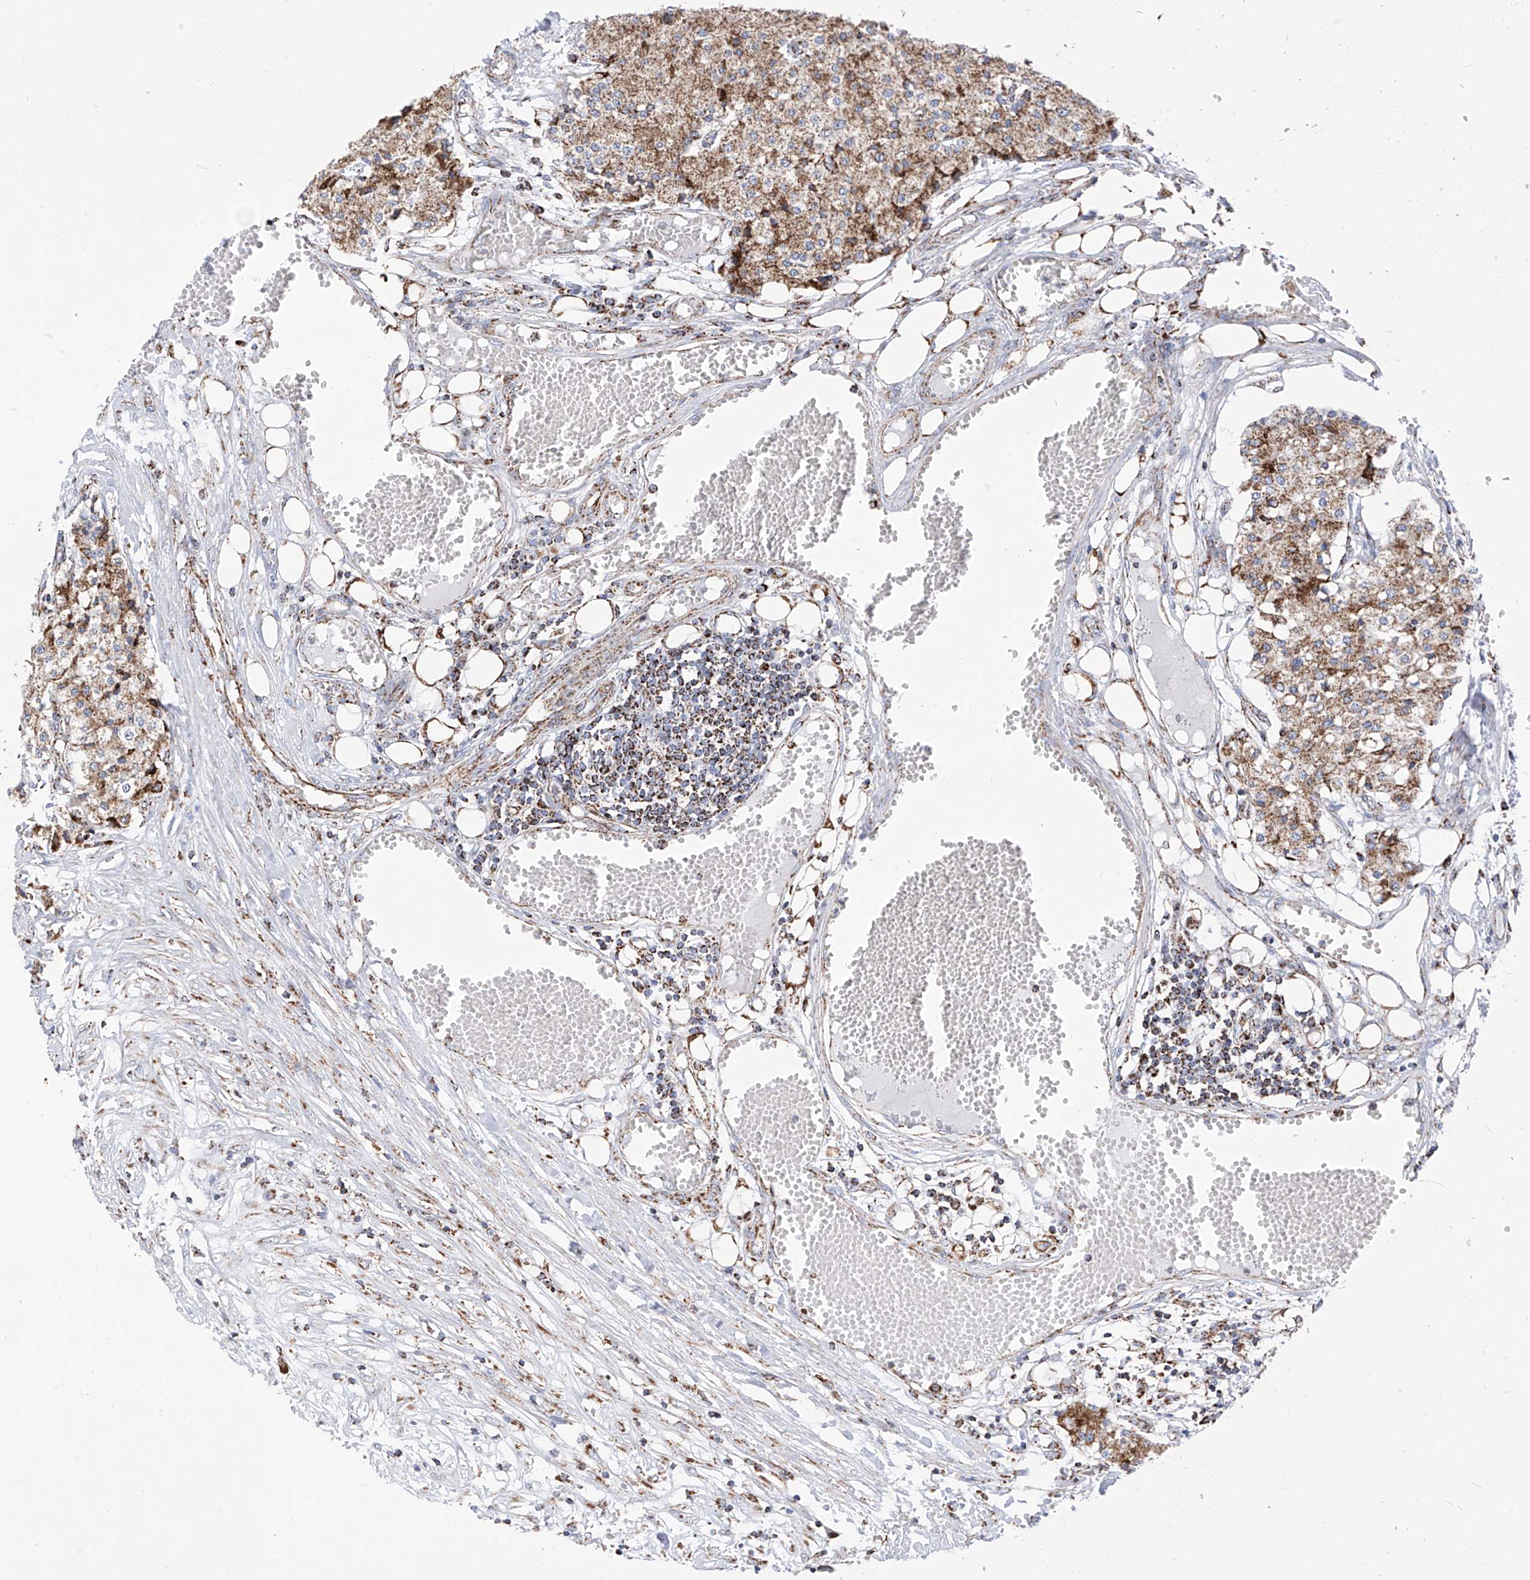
{"staining": {"intensity": "moderate", "quantity": ">75%", "location": "cytoplasmic/membranous"}, "tissue": "carcinoid", "cell_type": "Tumor cells", "image_type": "cancer", "snomed": [{"axis": "morphology", "description": "Carcinoid, malignant, NOS"}, {"axis": "topography", "description": "Colon"}], "caption": "Immunohistochemical staining of carcinoid (malignant) displays medium levels of moderate cytoplasmic/membranous protein staining in about >75% of tumor cells.", "gene": "COX5B", "patient": {"sex": "female", "age": 52}}